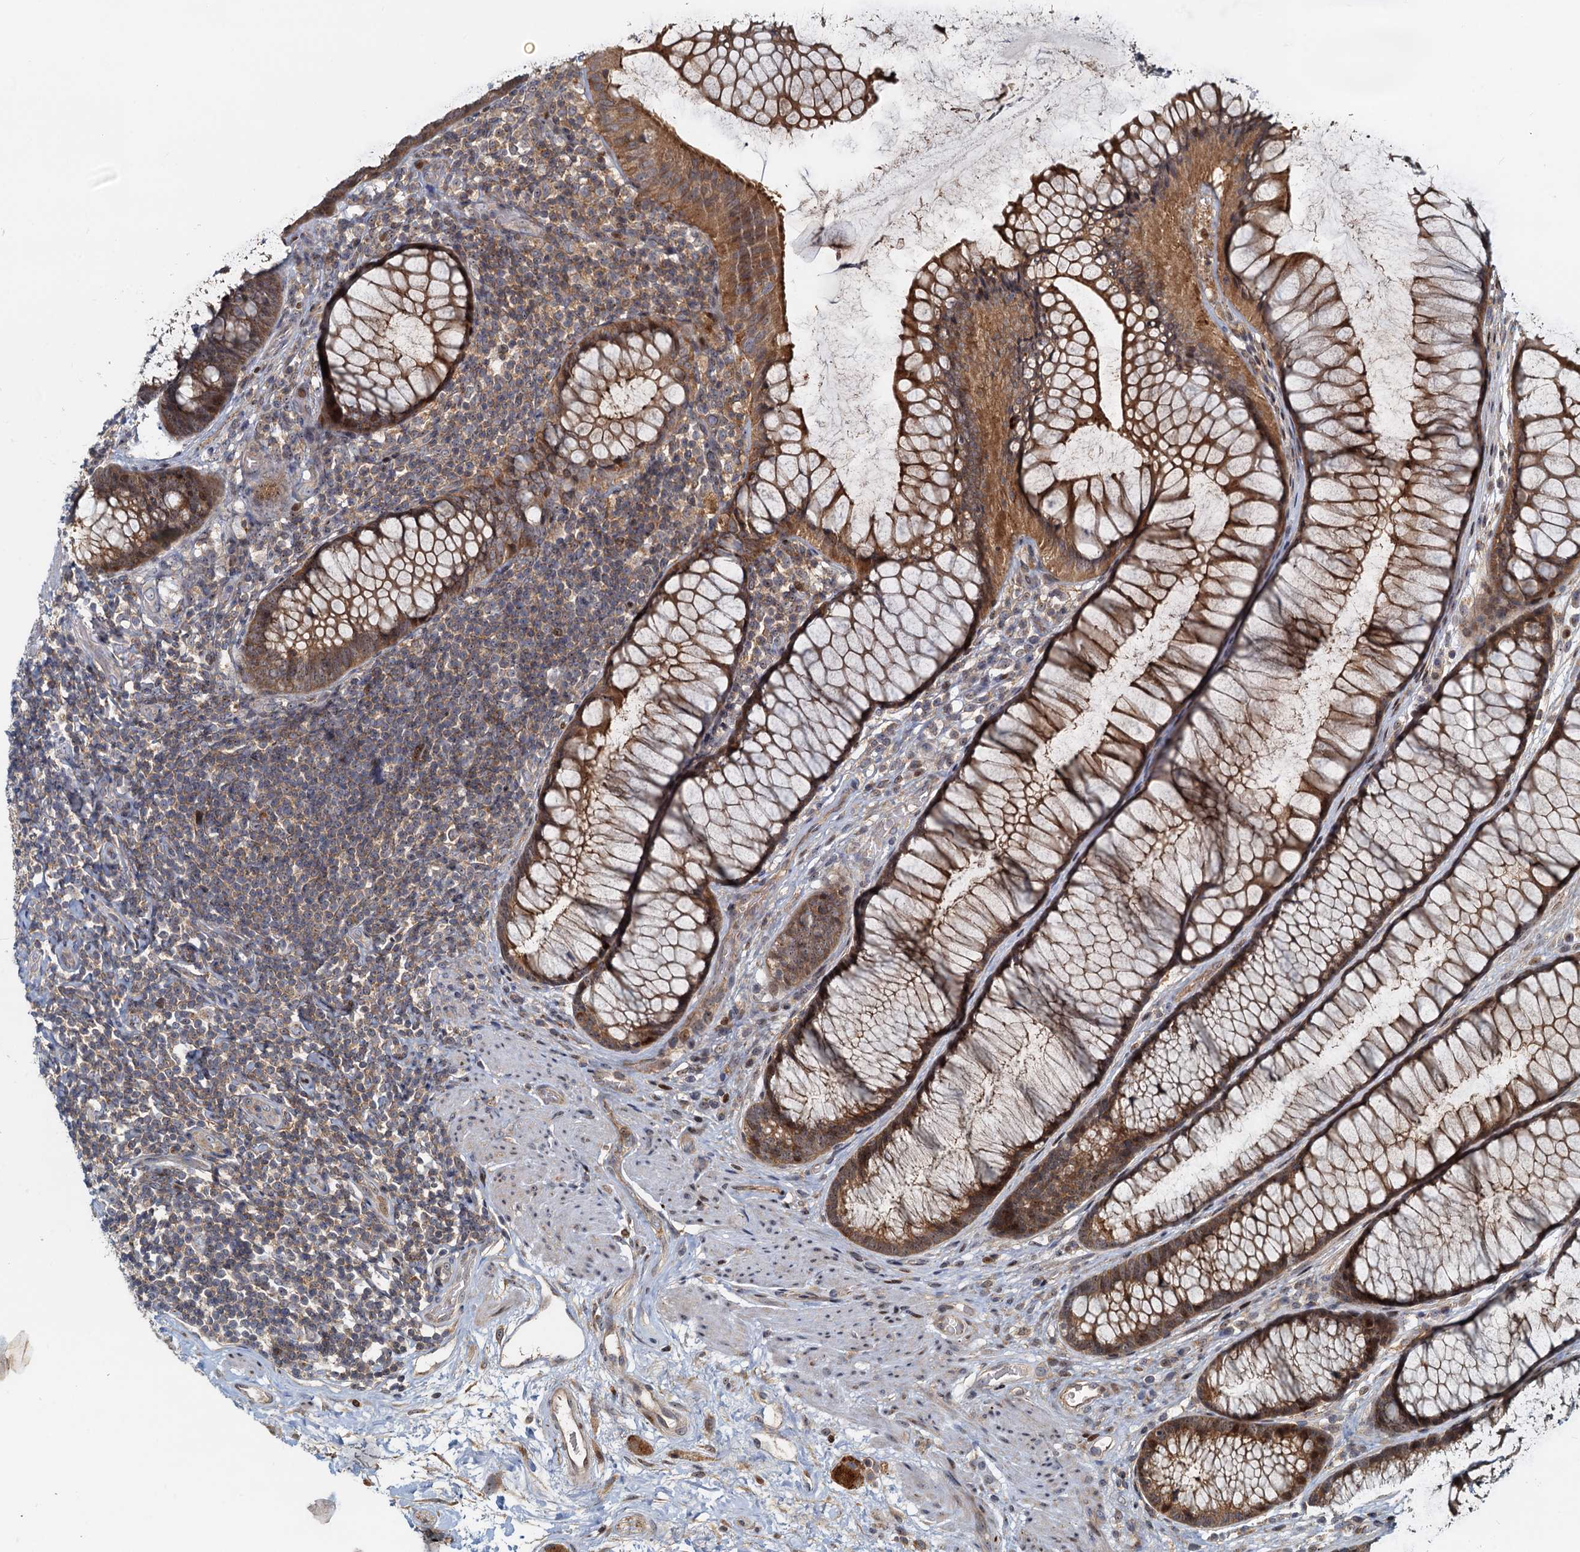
{"staining": {"intensity": "moderate", "quantity": ">75%", "location": "cytoplasmic/membranous"}, "tissue": "colon", "cell_type": "Endothelial cells", "image_type": "normal", "snomed": [{"axis": "morphology", "description": "Normal tissue, NOS"}, {"axis": "topography", "description": "Colon"}], "caption": "Protein staining displays moderate cytoplasmic/membranous staining in approximately >75% of endothelial cells in unremarkable colon. (IHC, brightfield microscopy, high magnification).", "gene": "TOLLIP", "patient": {"sex": "female", "age": 82}}